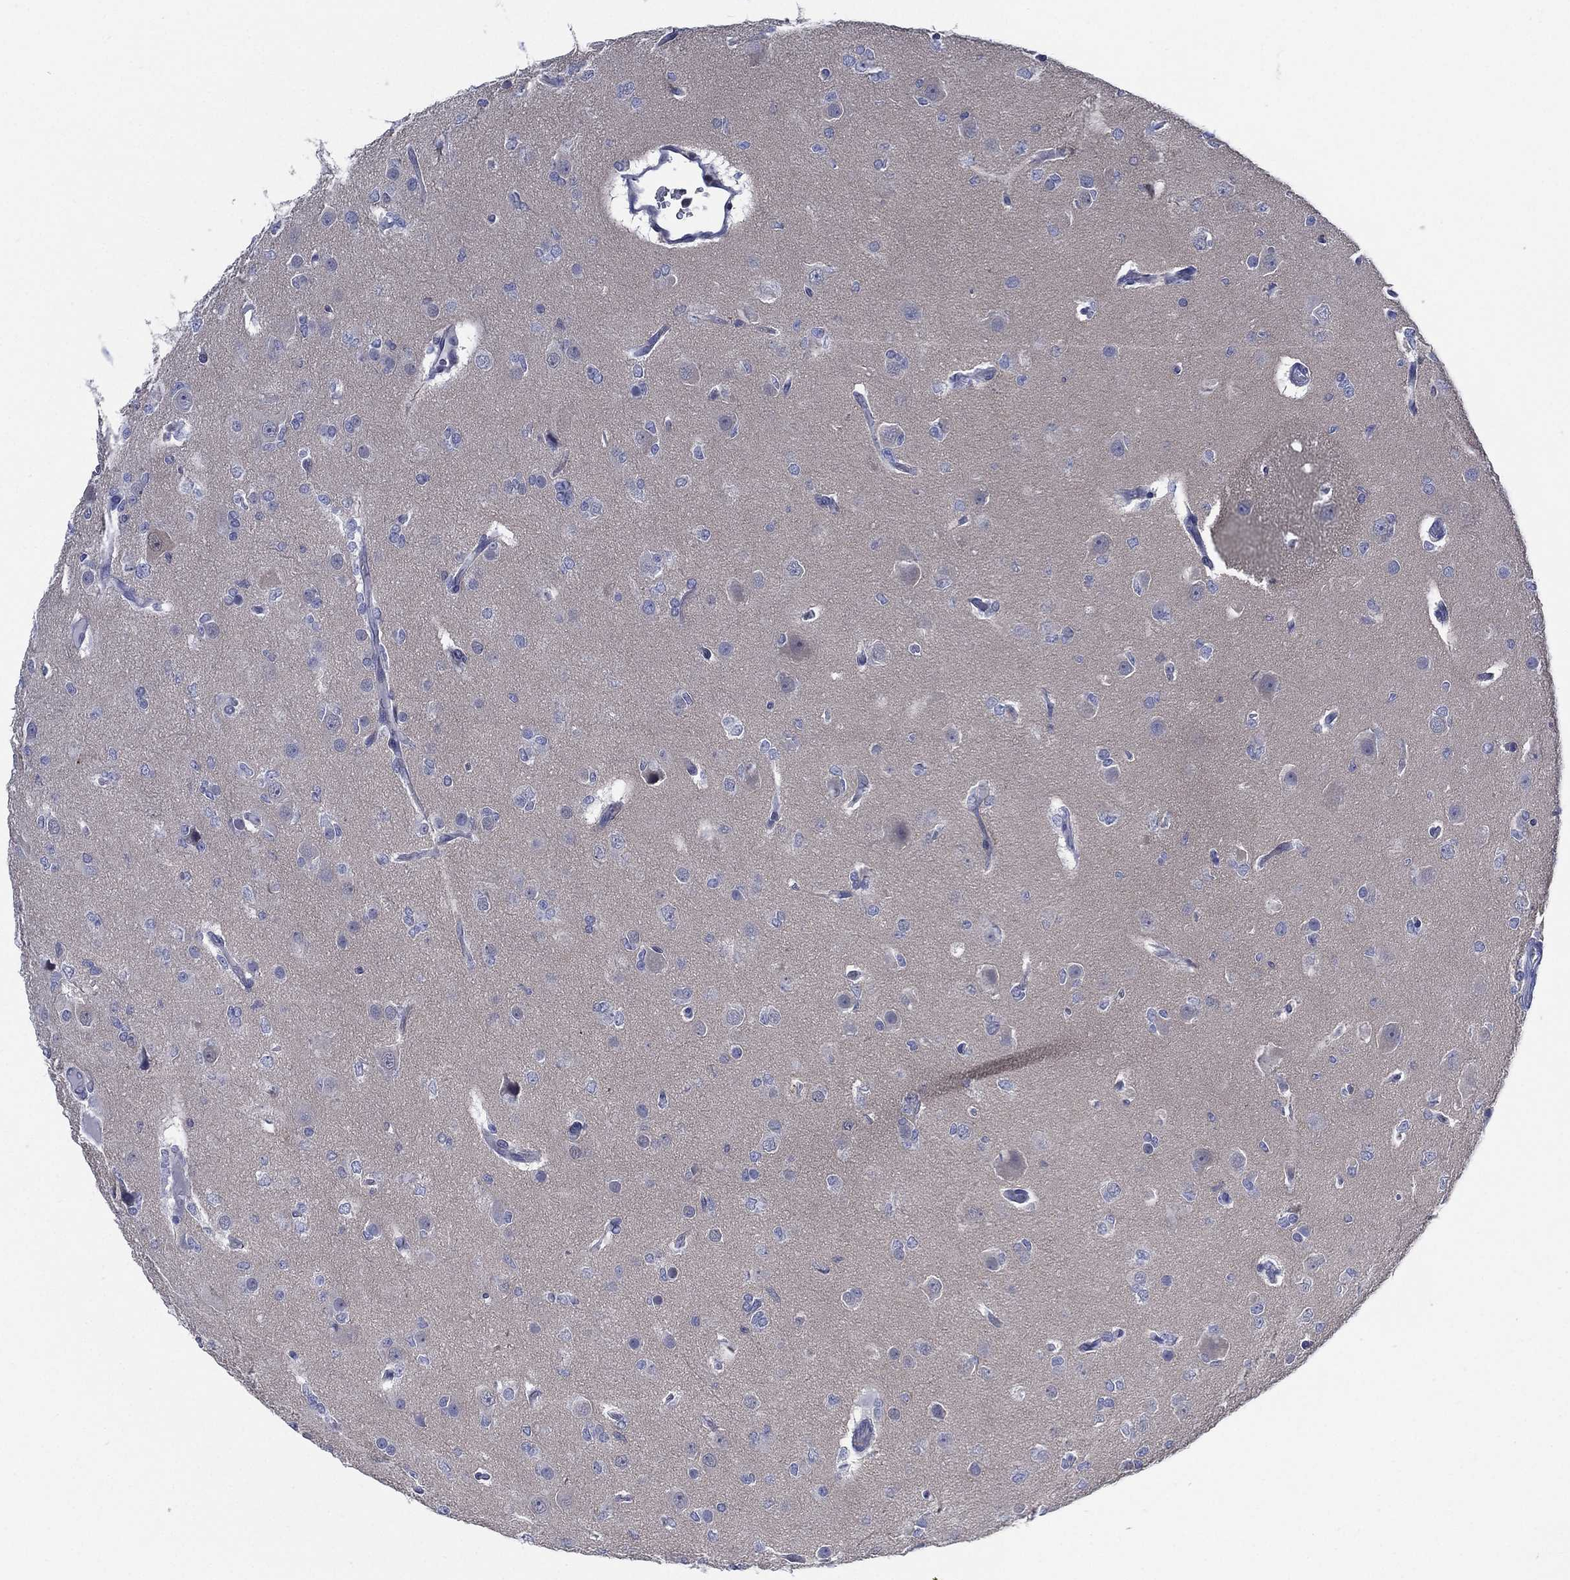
{"staining": {"intensity": "negative", "quantity": "none", "location": "none"}, "tissue": "glioma", "cell_type": "Tumor cells", "image_type": "cancer", "snomed": [{"axis": "morphology", "description": "Glioma, malignant, Low grade"}, {"axis": "topography", "description": "Brain"}], "caption": "Glioma was stained to show a protein in brown. There is no significant expression in tumor cells.", "gene": "C5orf46", "patient": {"sex": "male", "age": 27}}